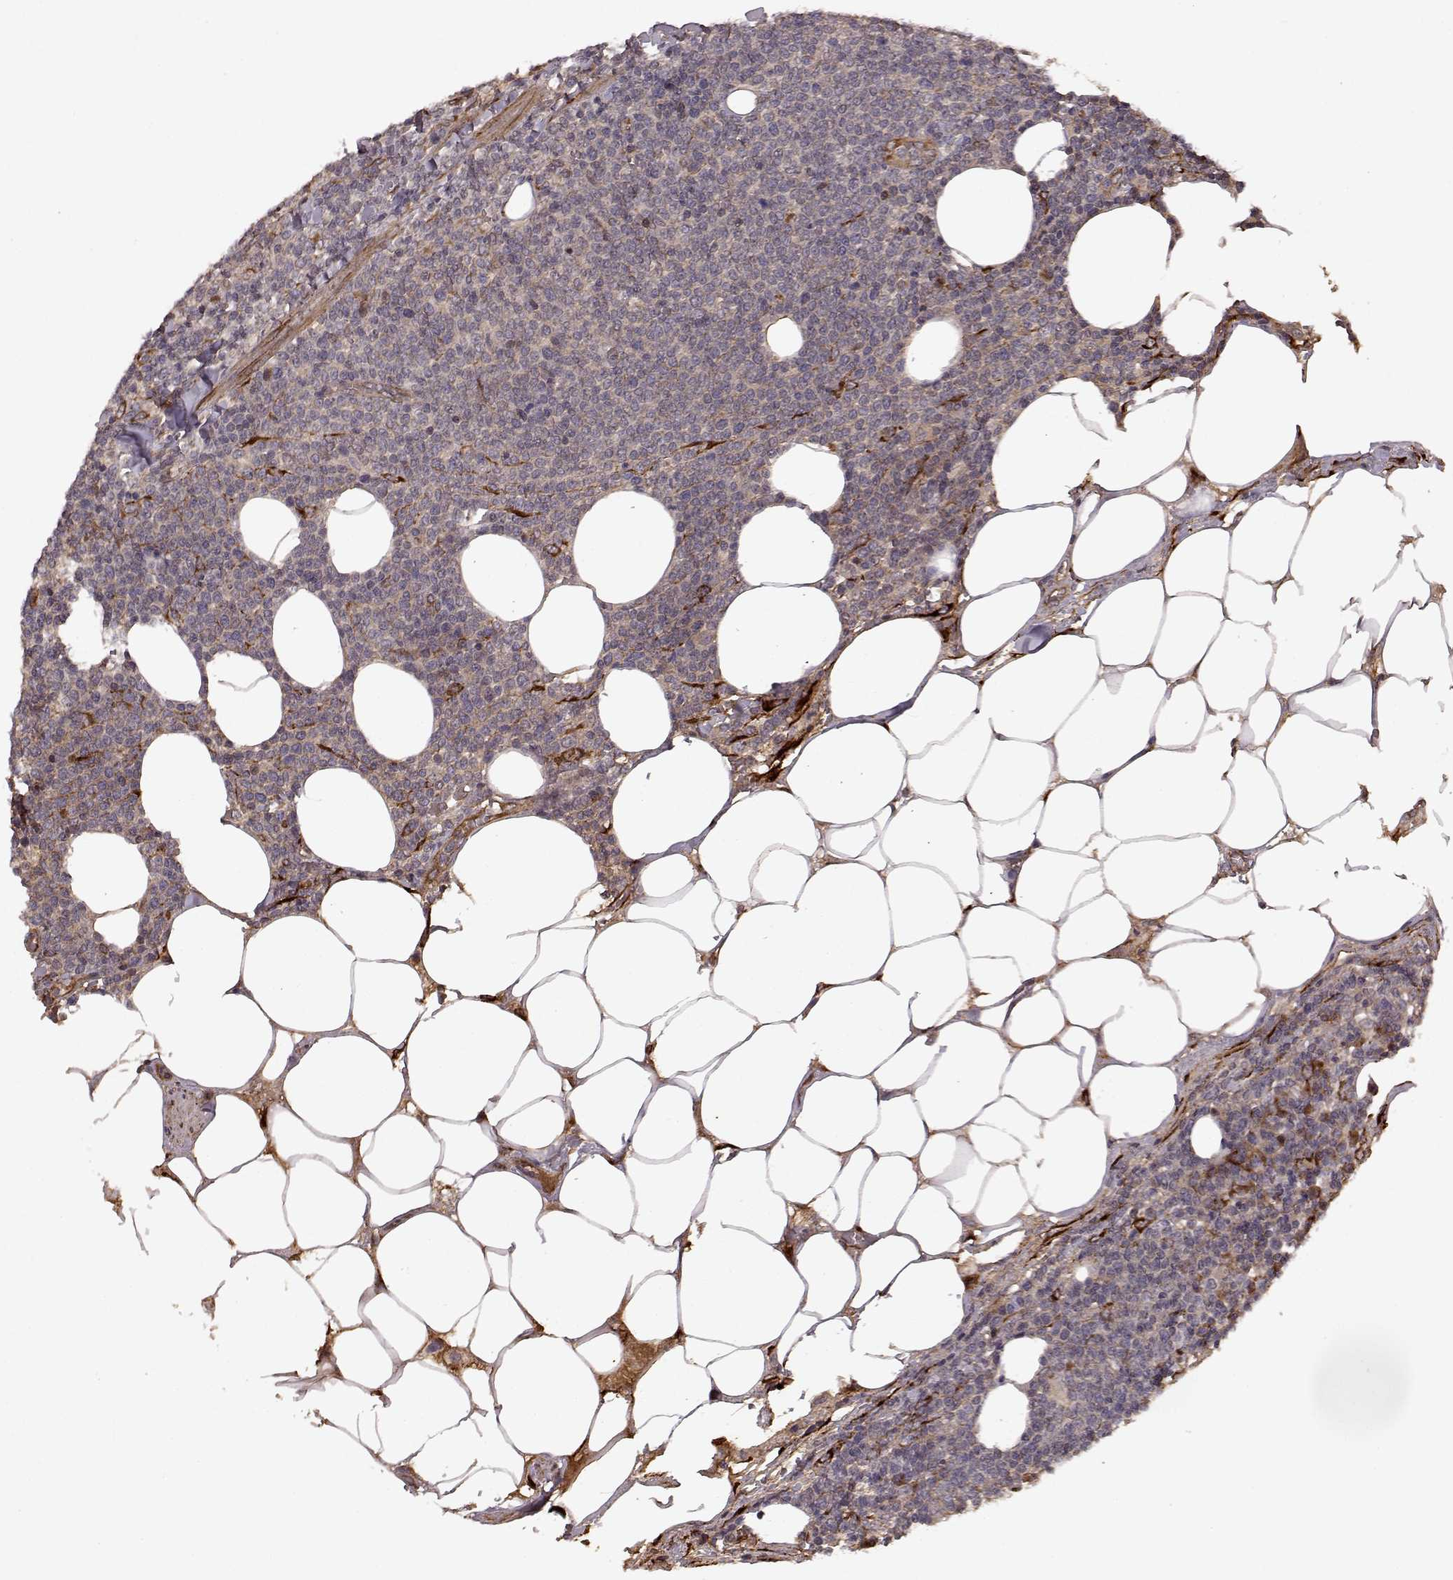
{"staining": {"intensity": "weak", "quantity": "<25%", "location": "cytoplasmic/membranous"}, "tissue": "lymphoma", "cell_type": "Tumor cells", "image_type": "cancer", "snomed": [{"axis": "morphology", "description": "Malignant lymphoma, non-Hodgkin's type, High grade"}, {"axis": "topography", "description": "Lymph node"}], "caption": "Protein analysis of lymphoma displays no significant staining in tumor cells.", "gene": "FSTL1", "patient": {"sex": "male", "age": 61}}